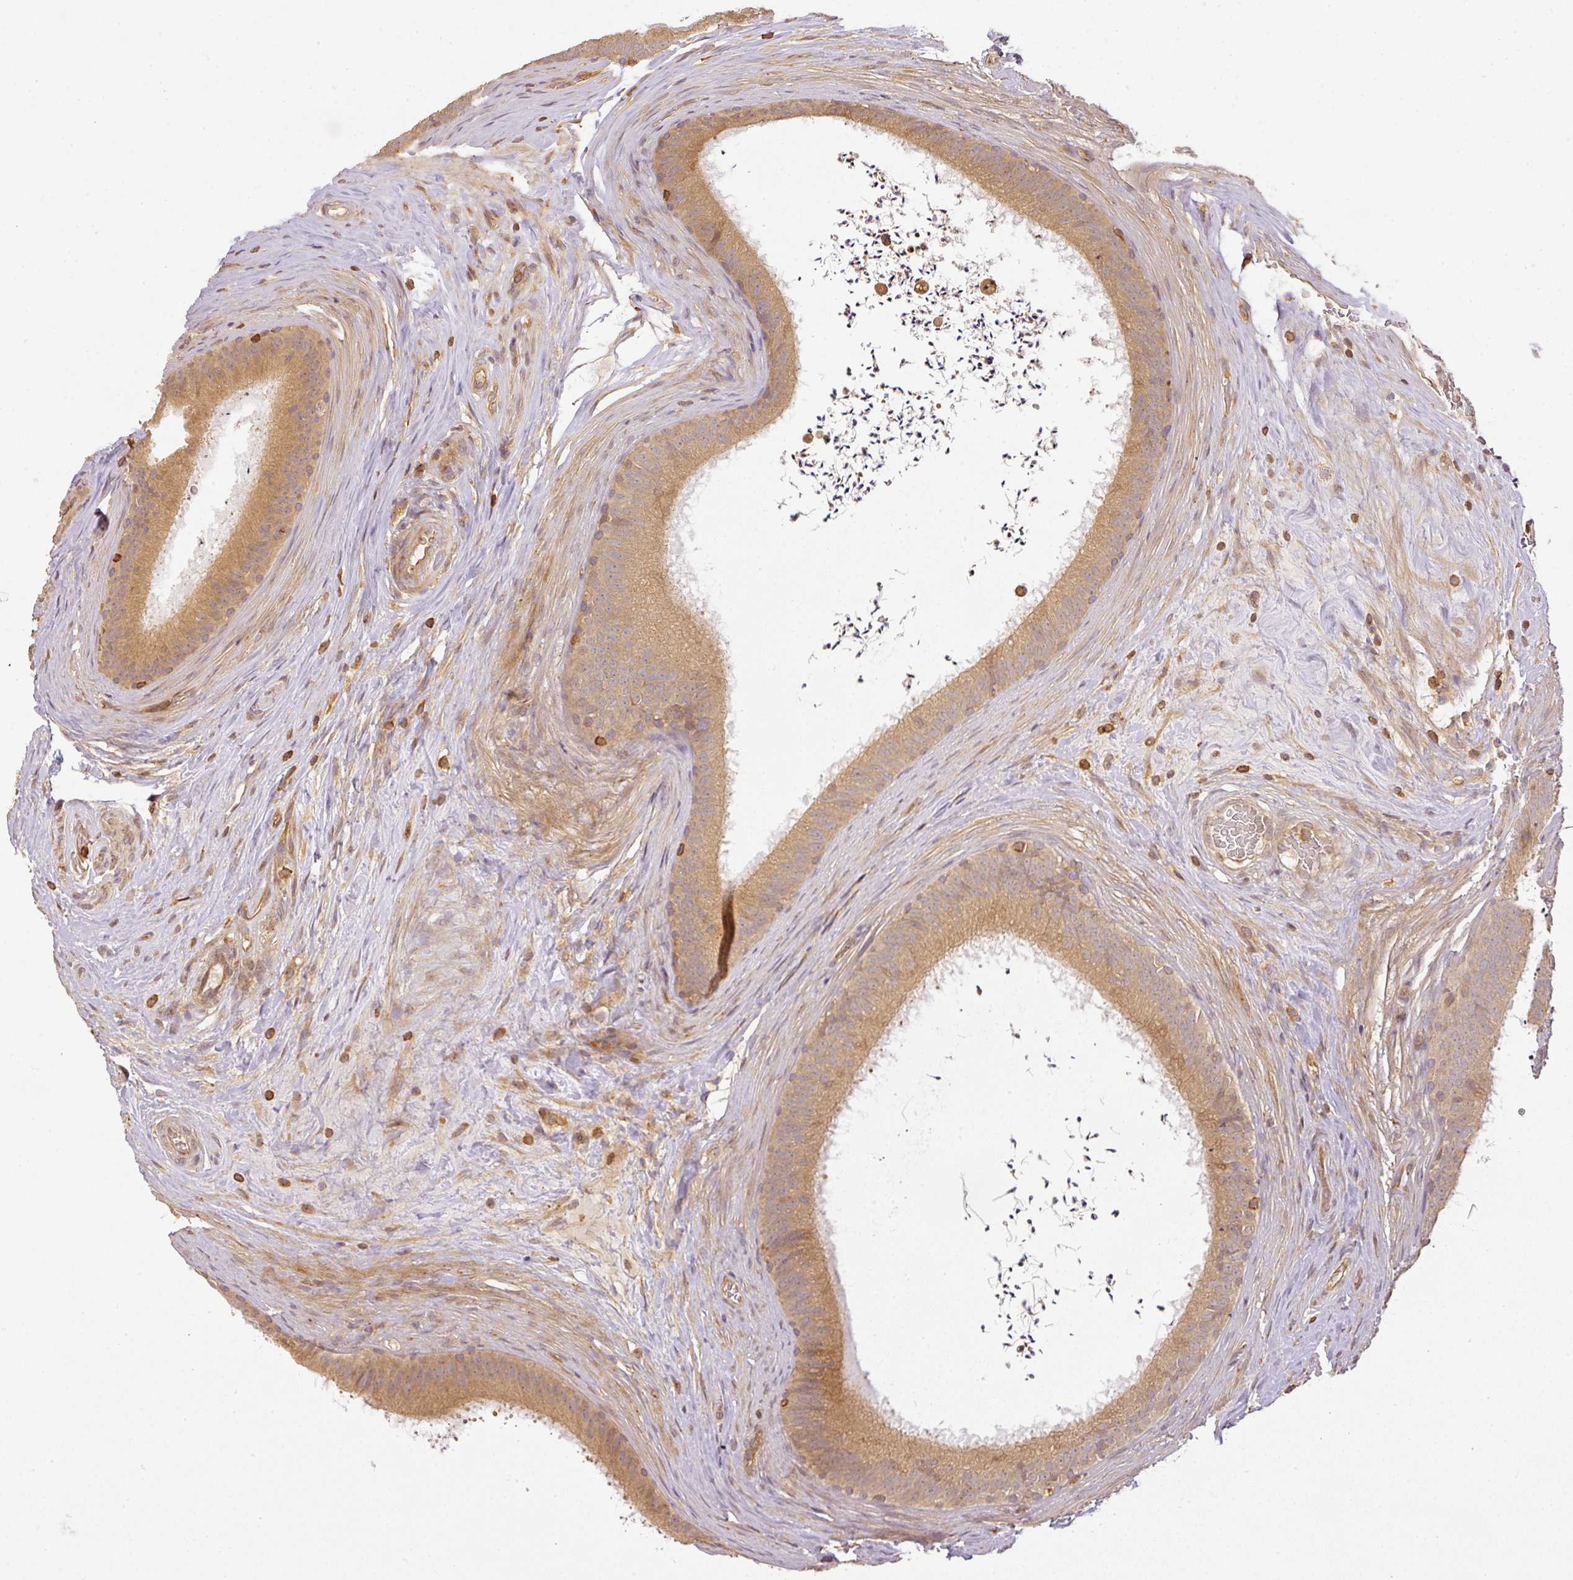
{"staining": {"intensity": "moderate", "quantity": ">75%", "location": "cytoplasmic/membranous"}, "tissue": "epididymis", "cell_type": "Glandular cells", "image_type": "normal", "snomed": [{"axis": "morphology", "description": "Normal tissue, NOS"}, {"axis": "topography", "description": "Testis"}, {"axis": "topography", "description": "Epididymis"}], "caption": "IHC of unremarkable epididymis demonstrates medium levels of moderate cytoplasmic/membranous expression in approximately >75% of glandular cells. (DAB IHC, brown staining for protein, blue staining for nuclei).", "gene": "TCL1B", "patient": {"sex": "male", "age": 41}}